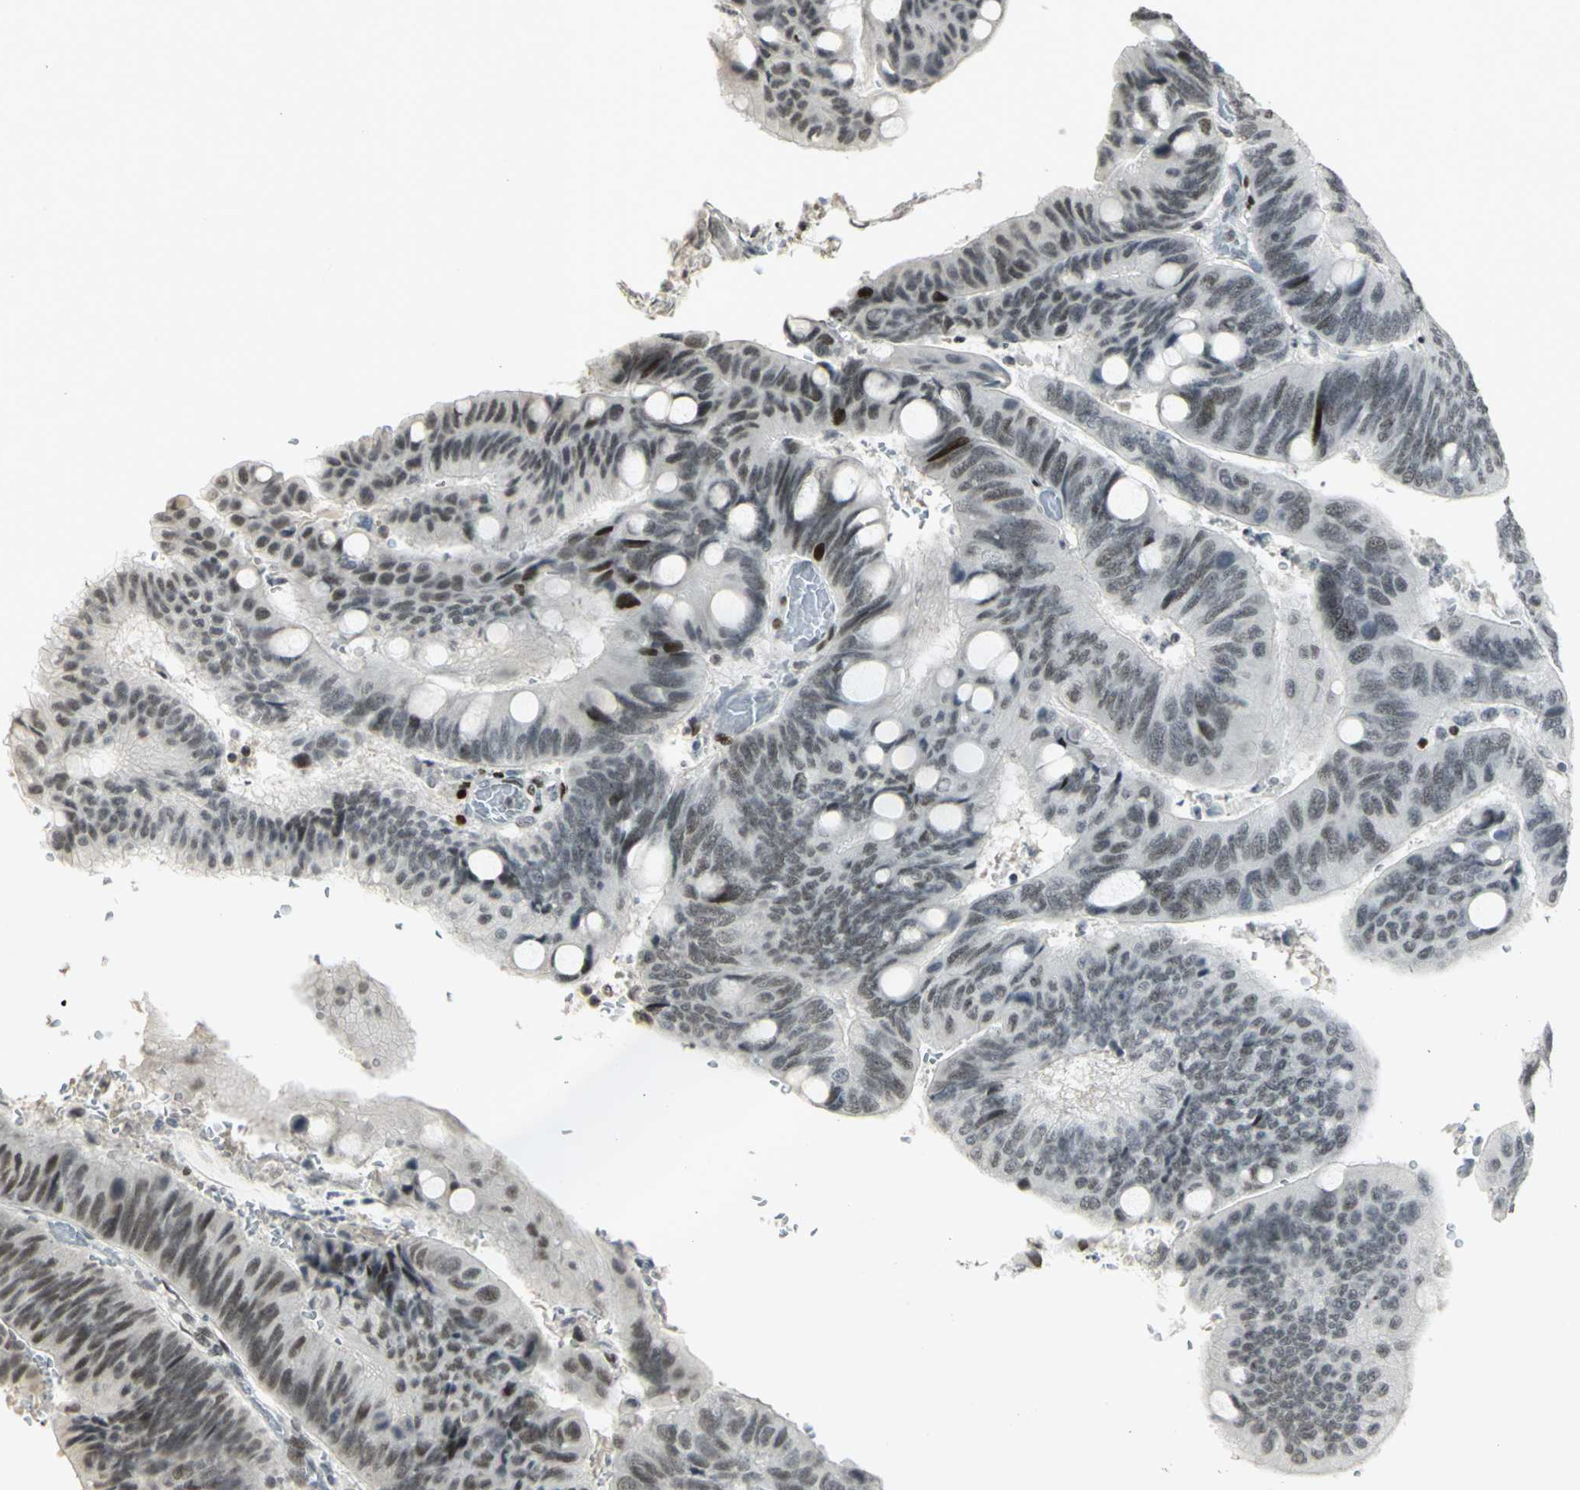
{"staining": {"intensity": "moderate", "quantity": "<25%", "location": "nuclear"}, "tissue": "colorectal cancer", "cell_type": "Tumor cells", "image_type": "cancer", "snomed": [{"axis": "morphology", "description": "Normal tissue, NOS"}, {"axis": "morphology", "description": "Adenocarcinoma, NOS"}, {"axis": "topography", "description": "Rectum"}], "caption": "Protein staining of adenocarcinoma (colorectal) tissue displays moderate nuclear positivity in approximately <25% of tumor cells.", "gene": "KDM1A", "patient": {"sex": "male", "age": 92}}